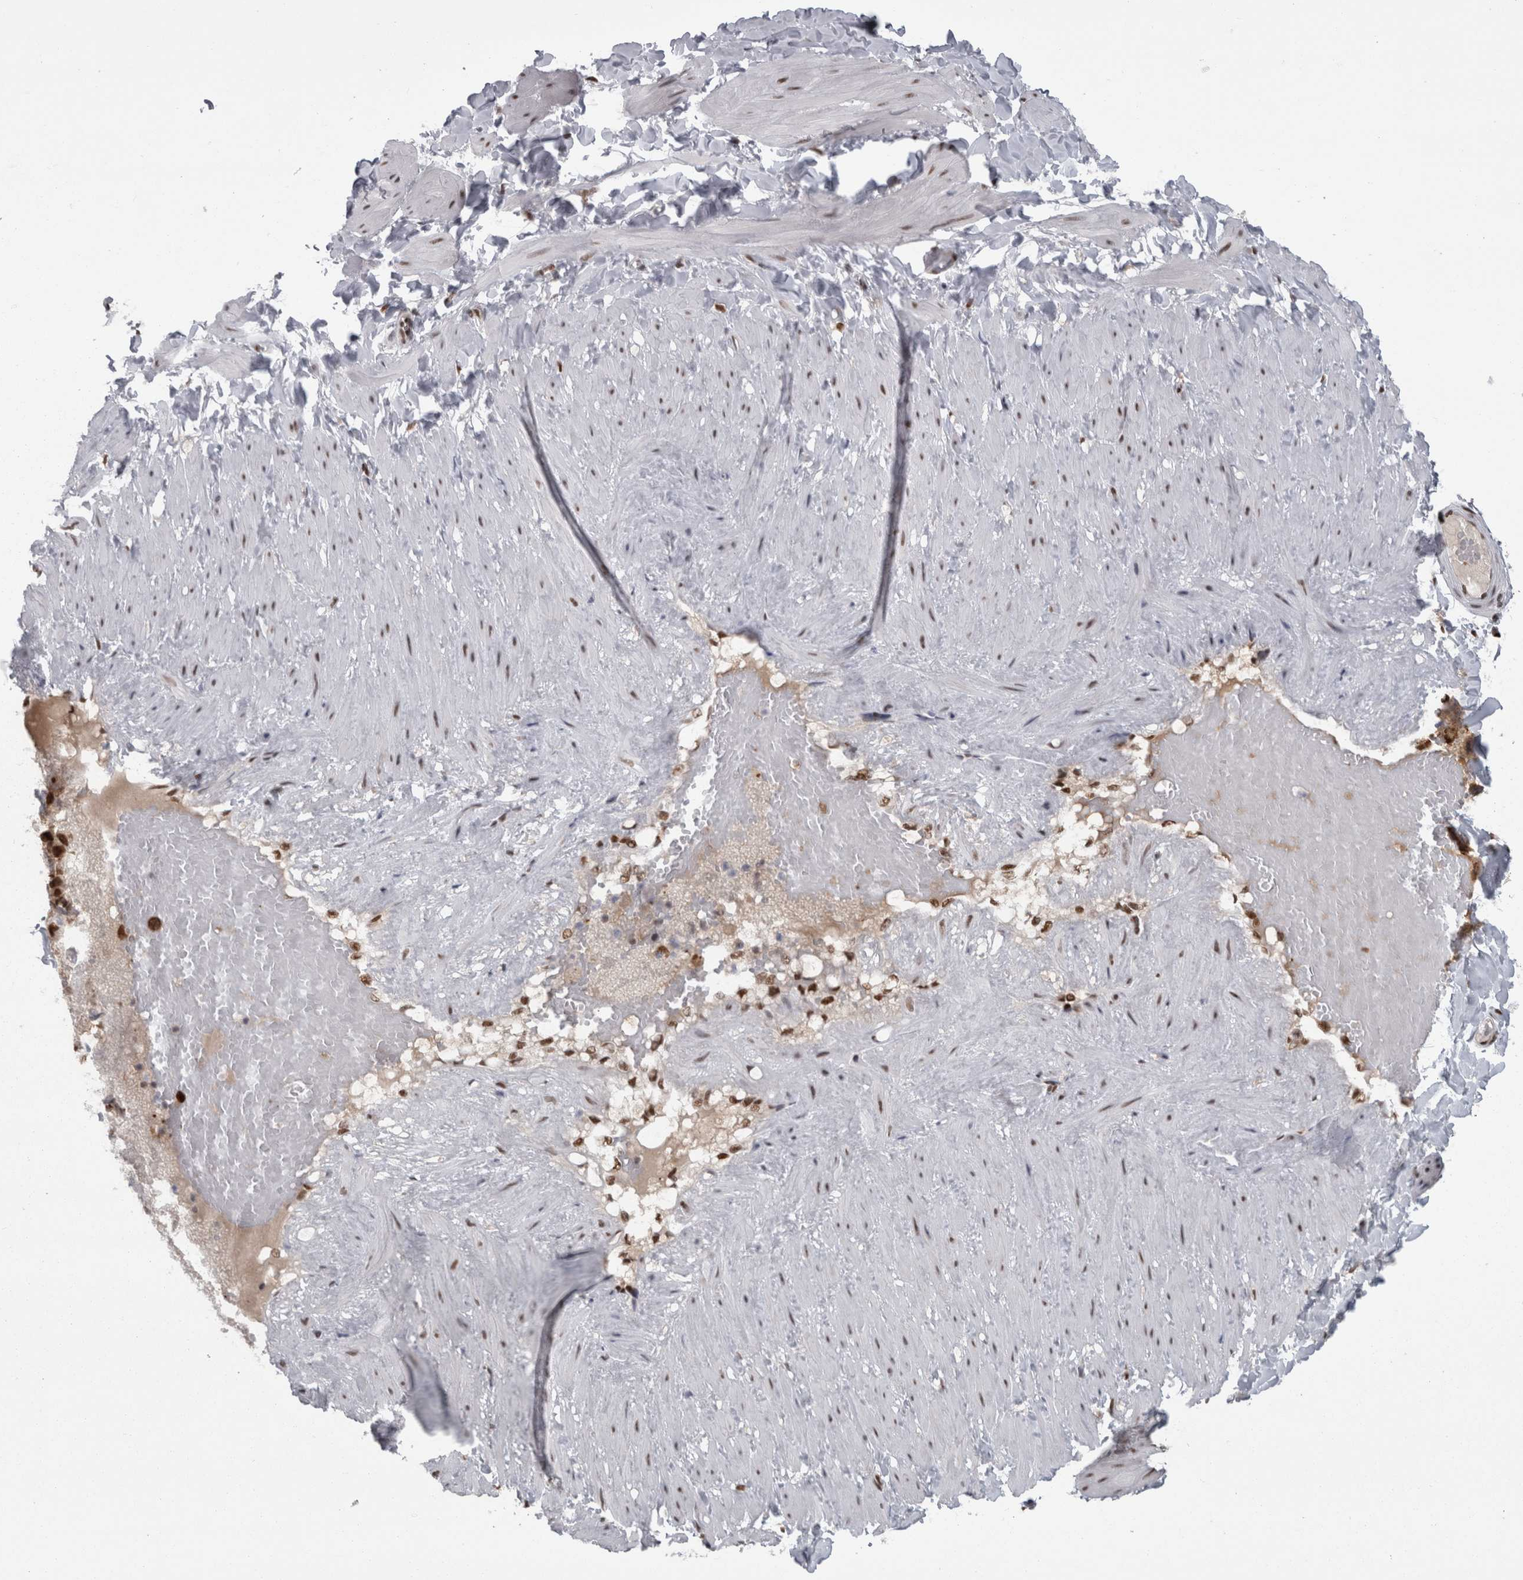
{"staining": {"intensity": "moderate", "quantity": ">75%", "location": "nuclear"}, "tissue": "adipose tissue", "cell_type": "Adipocytes", "image_type": "normal", "snomed": [{"axis": "morphology", "description": "Normal tissue, NOS"}, {"axis": "topography", "description": "Adipose tissue"}, {"axis": "topography", "description": "Vascular tissue"}, {"axis": "topography", "description": "Peripheral nerve tissue"}], "caption": "Adipose tissue stained with a brown dye exhibits moderate nuclear positive staining in about >75% of adipocytes.", "gene": "C1orf54", "patient": {"sex": "male", "age": 25}}